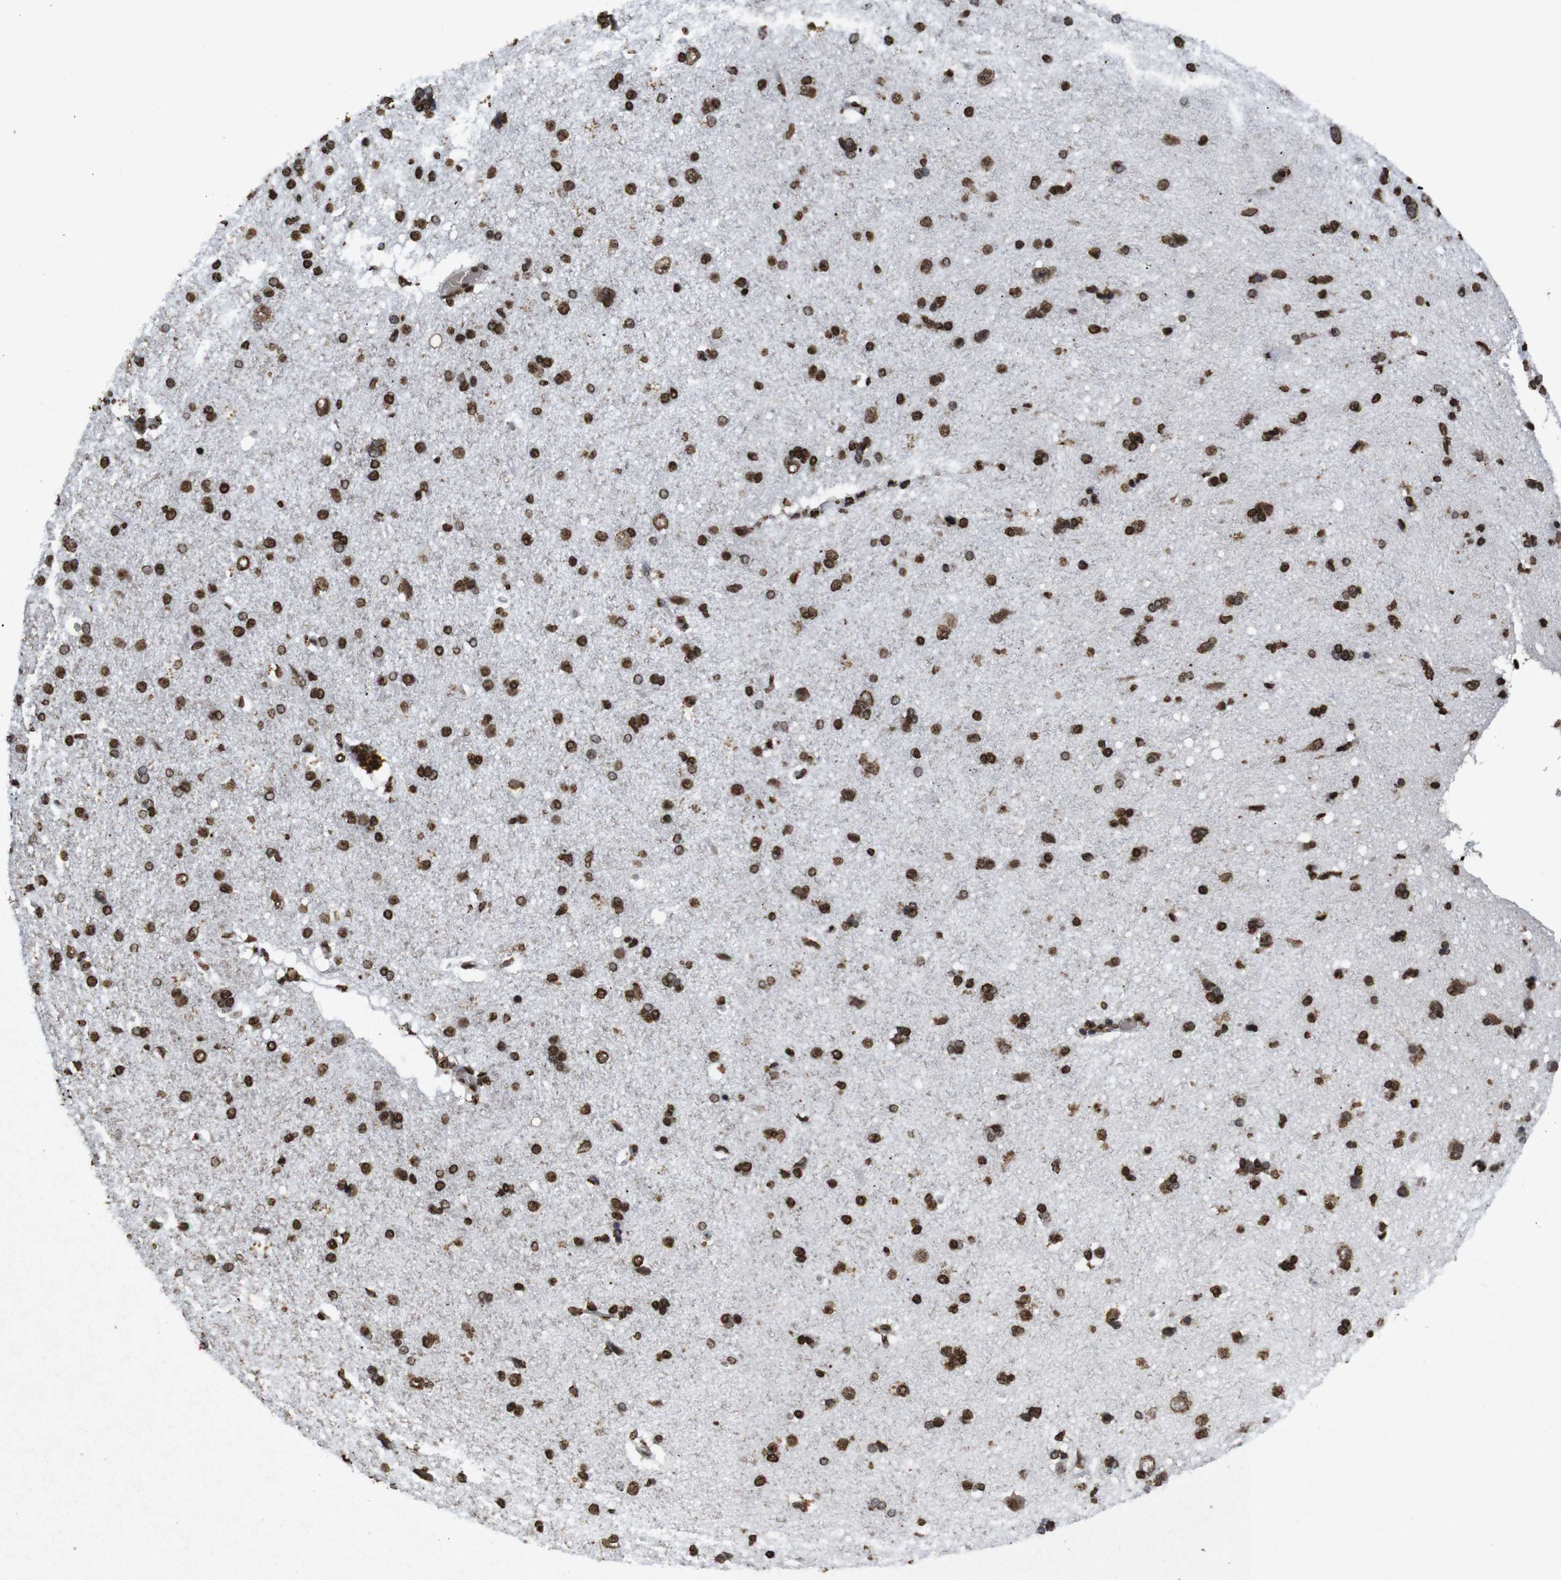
{"staining": {"intensity": "moderate", "quantity": ">75%", "location": "nuclear"}, "tissue": "cerebral cortex", "cell_type": "Endothelial cells", "image_type": "normal", "snomed": [{"axis": "morphology", "description": "Normal tissue, NOS"}, {"axis": "topography", "description": "Cerebral cortex"}], "caption": "This photomicrograph displays immunohistochemistry staining of normal human cerebral cortex, with medium moderate nuclear staining in about >75% of endothelial cells.", "gene": "MDM2", "patient": {"sex": "male", "age": 62}}